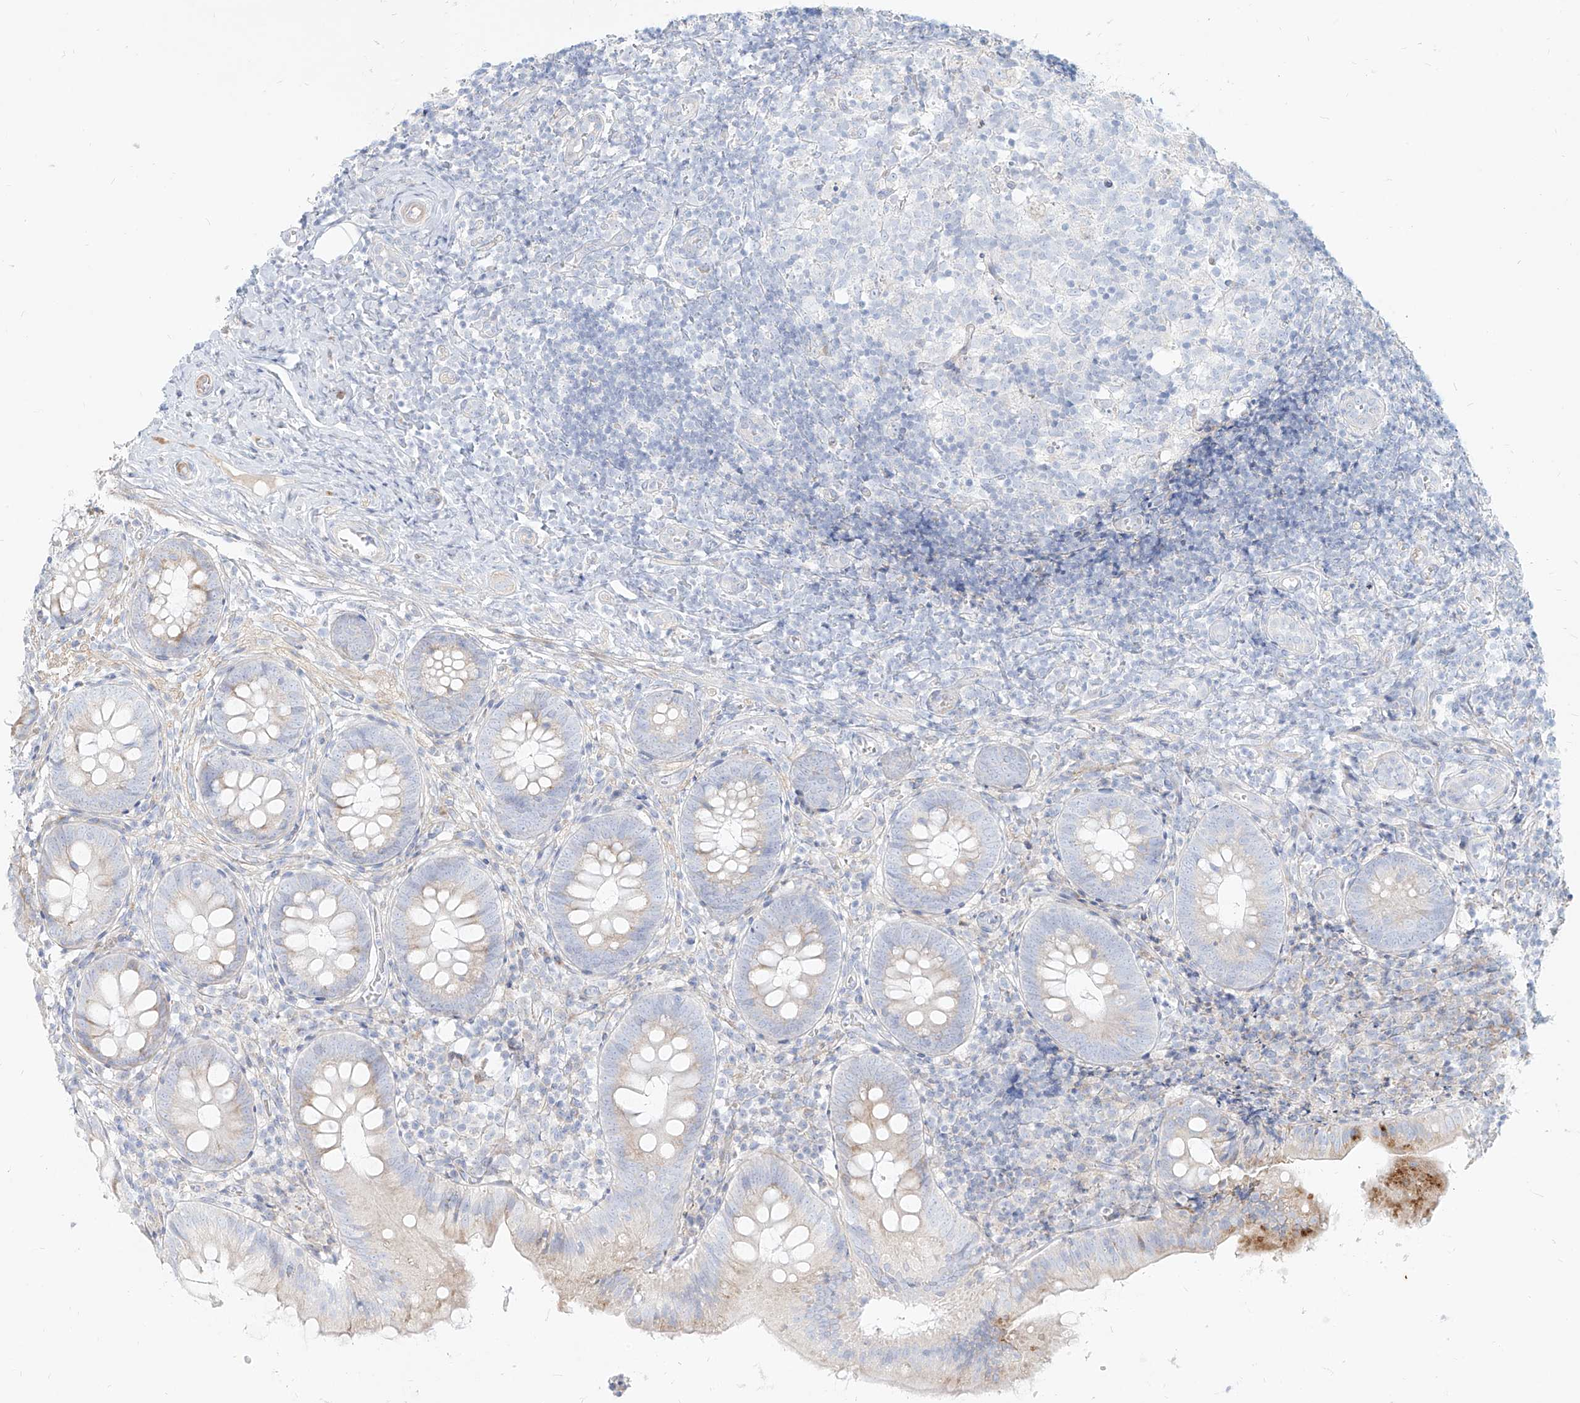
{"staining": {"intensity": "moderate", "quantity": "<25%", "location": "cytoplasmic/membranous"}, "tissue": "appendix", "cell_type": "Glandular cells", "image_type": "normal", "snomed": [{"axis": "morphology", "description": "Normal tissue, NOS"}, {"axis": "topography", "description": "Appendix"}], "caption": "Immunohistochemistry of unremarkable human appendix reveals low levels of moderate cytoplasmic/membranous staining in about <25% of glandular cells.", "gene": "MTX2", "patient": {"sex": "male", "age": 8}}